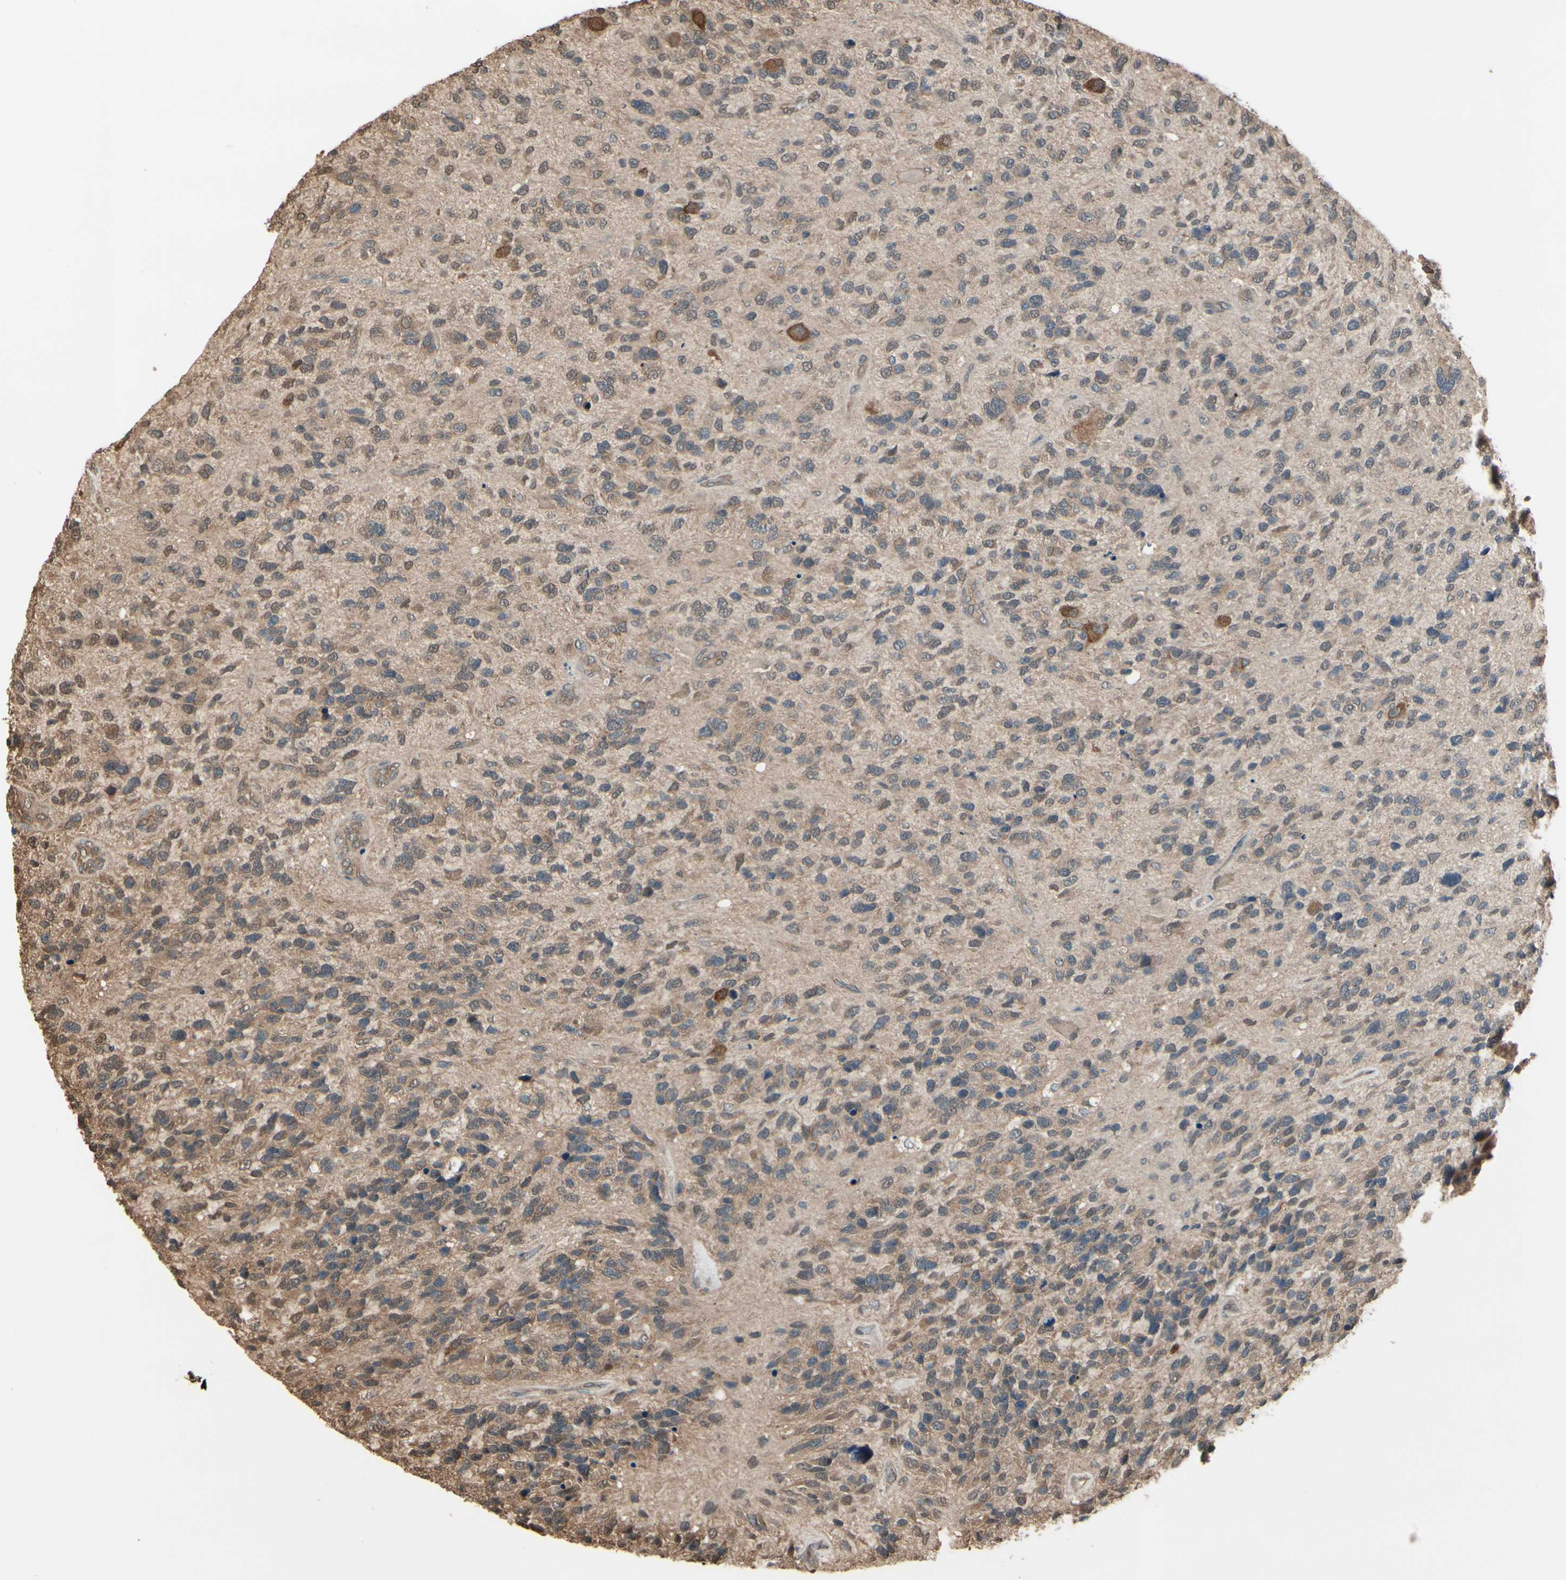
{"staining": {"intensity": "moderate", "quantity": ">75%", "location": "cytoplasmic/membranous"}, "tissue": "glioma", "cell_type": "Tumor cells", "image_type": "cancer", "snomed": [{"axis": "morphology", "description": "Glioma, malignant, High grade"}, {"axis": "topography", "description": "Brain"}], "caption": "Malignant glioma (high-grade) stained for a protein exhibits moderate cytoplasmic/membranous positivity in tumor cells.", "gene": "PNPLA7", "patient": {"sex": "female", "age": 58}}